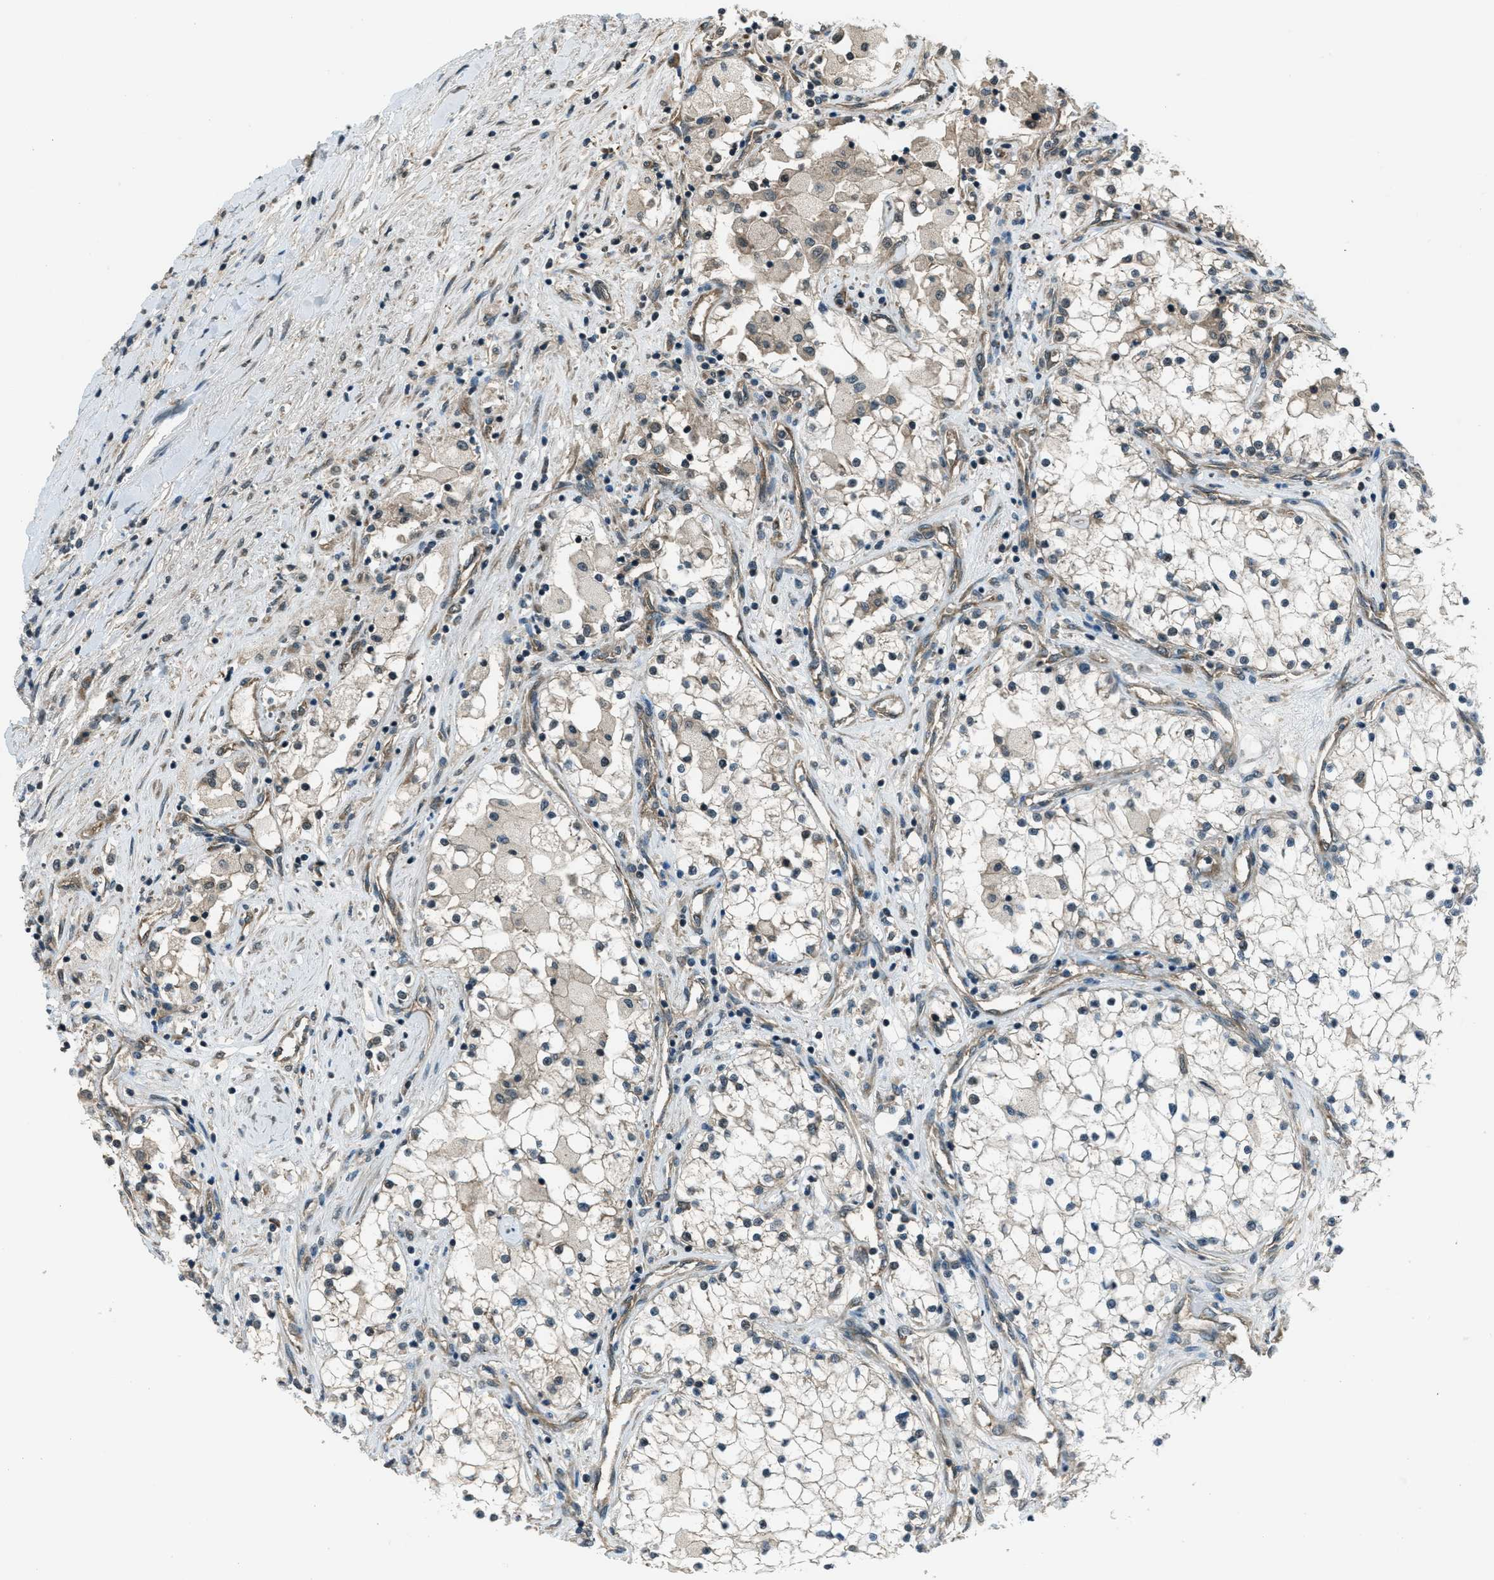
{"staining": {"intensity": "weak", "quantity": "<25%", "location": "cytoplasmic/membranous"}, "tissue": "renal cancer", "cell_type": "Tumor cells", "image_type": "cancer", "snomed": [{"axis": "morphology", "description": "Adenocarcinoma, NOS"}, {"axis": "topography", "description": "Kidney"}], "caption": "Photomicrograph shows no protein expression in tumor cells of adenocarcinoma (renal) tissue.", "gene": "ASAP2", "patient": {"sex": "male", "age": 68}}